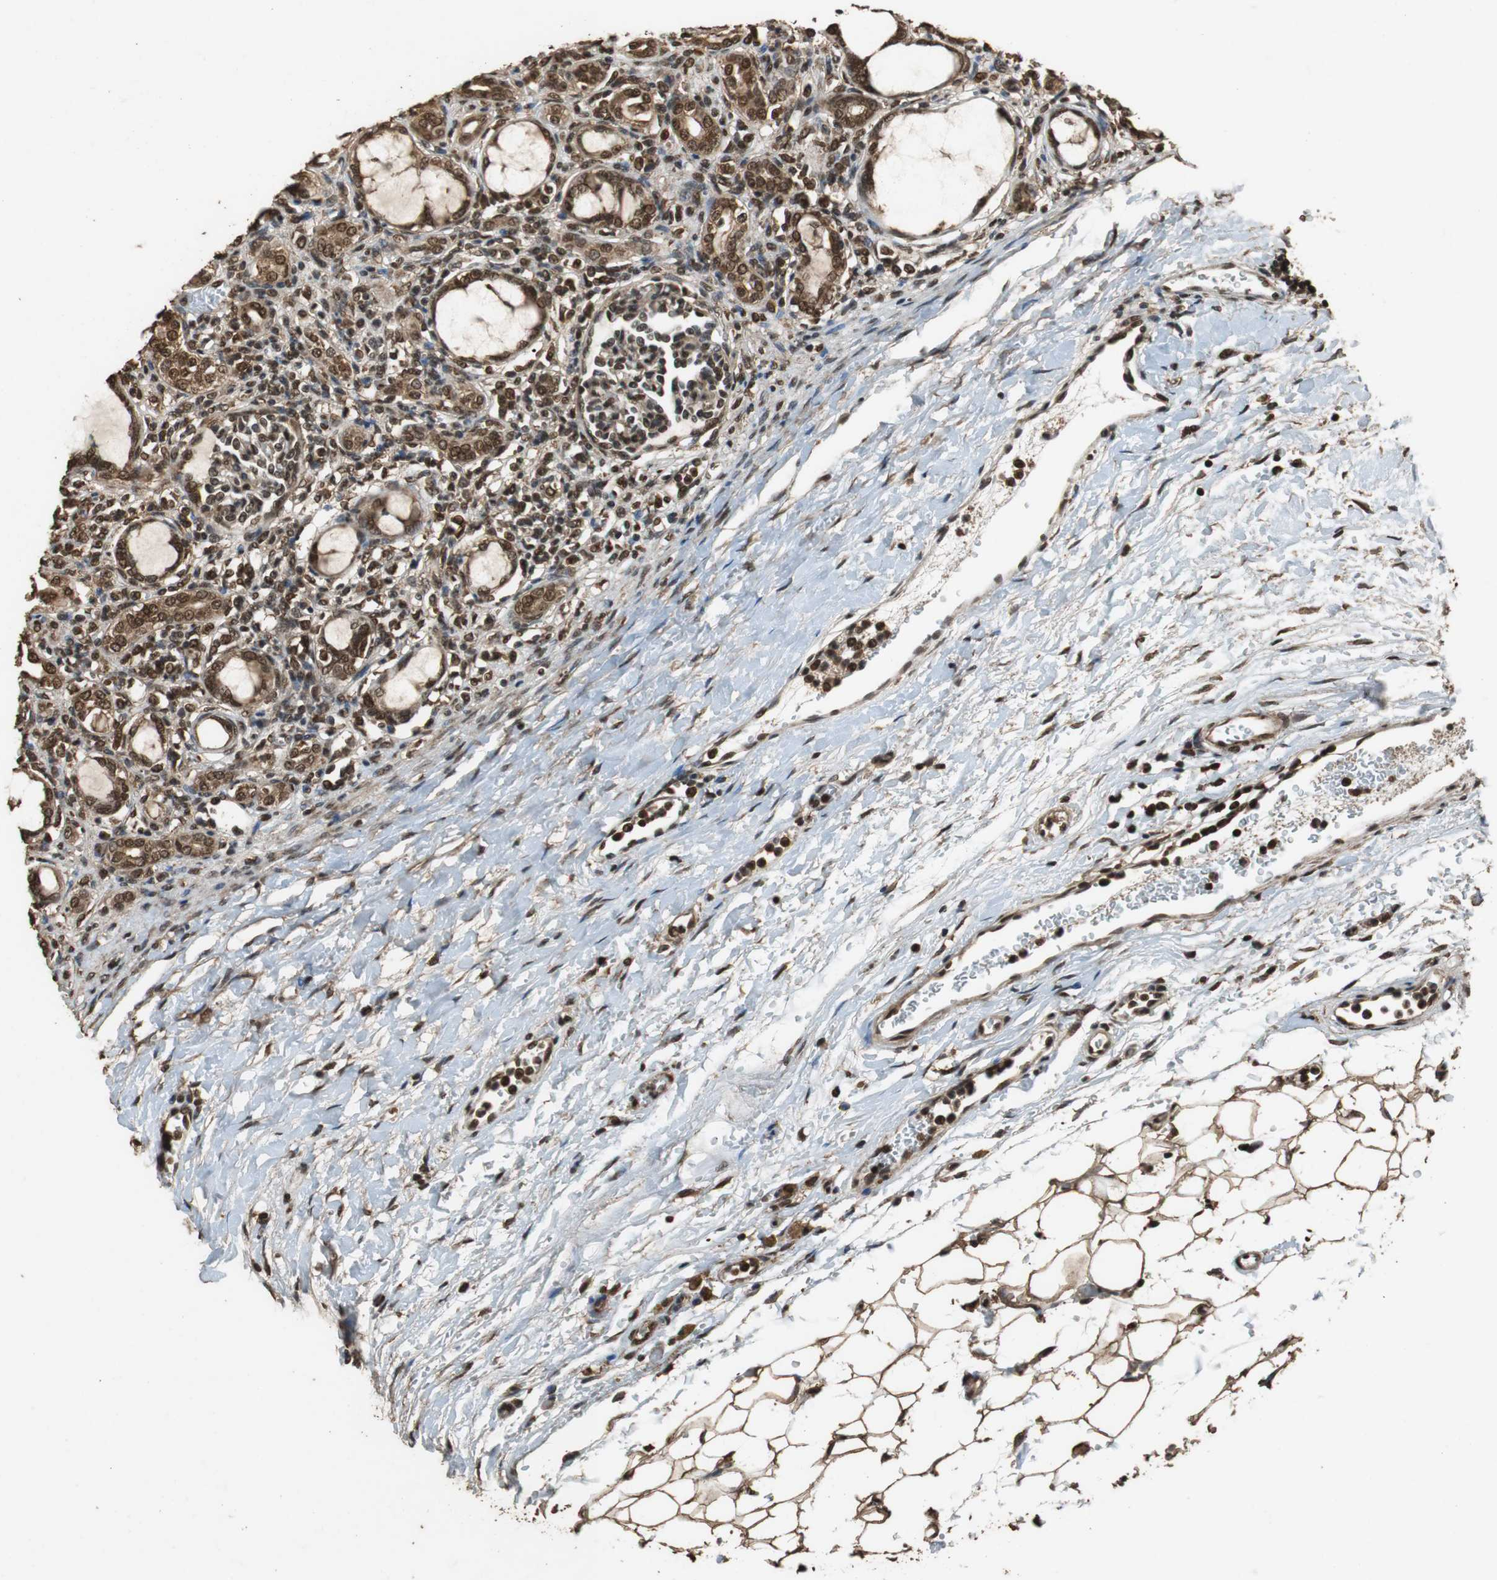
{"staining": {"intensity": "strong", "quantity": "25%-75%", "location": "nuclear"}, "tissue": "kidney", "cell_type": "Cells in glomeruli", "image_type": "normal", "snomed": [{"axis": "morphology", "description": "Normal tissue, NOS"}, {"axis": "topography", "description": "Kidney"}], "caption": "Protein staining by immunohistochemistry (IHC) reveals strong nuclear positivity in approximately 25%-75% of cells in glomeruli in unremarkable kidney.", "gene": "ZNF18", "patient": {"sex": "male", "age": 7}}